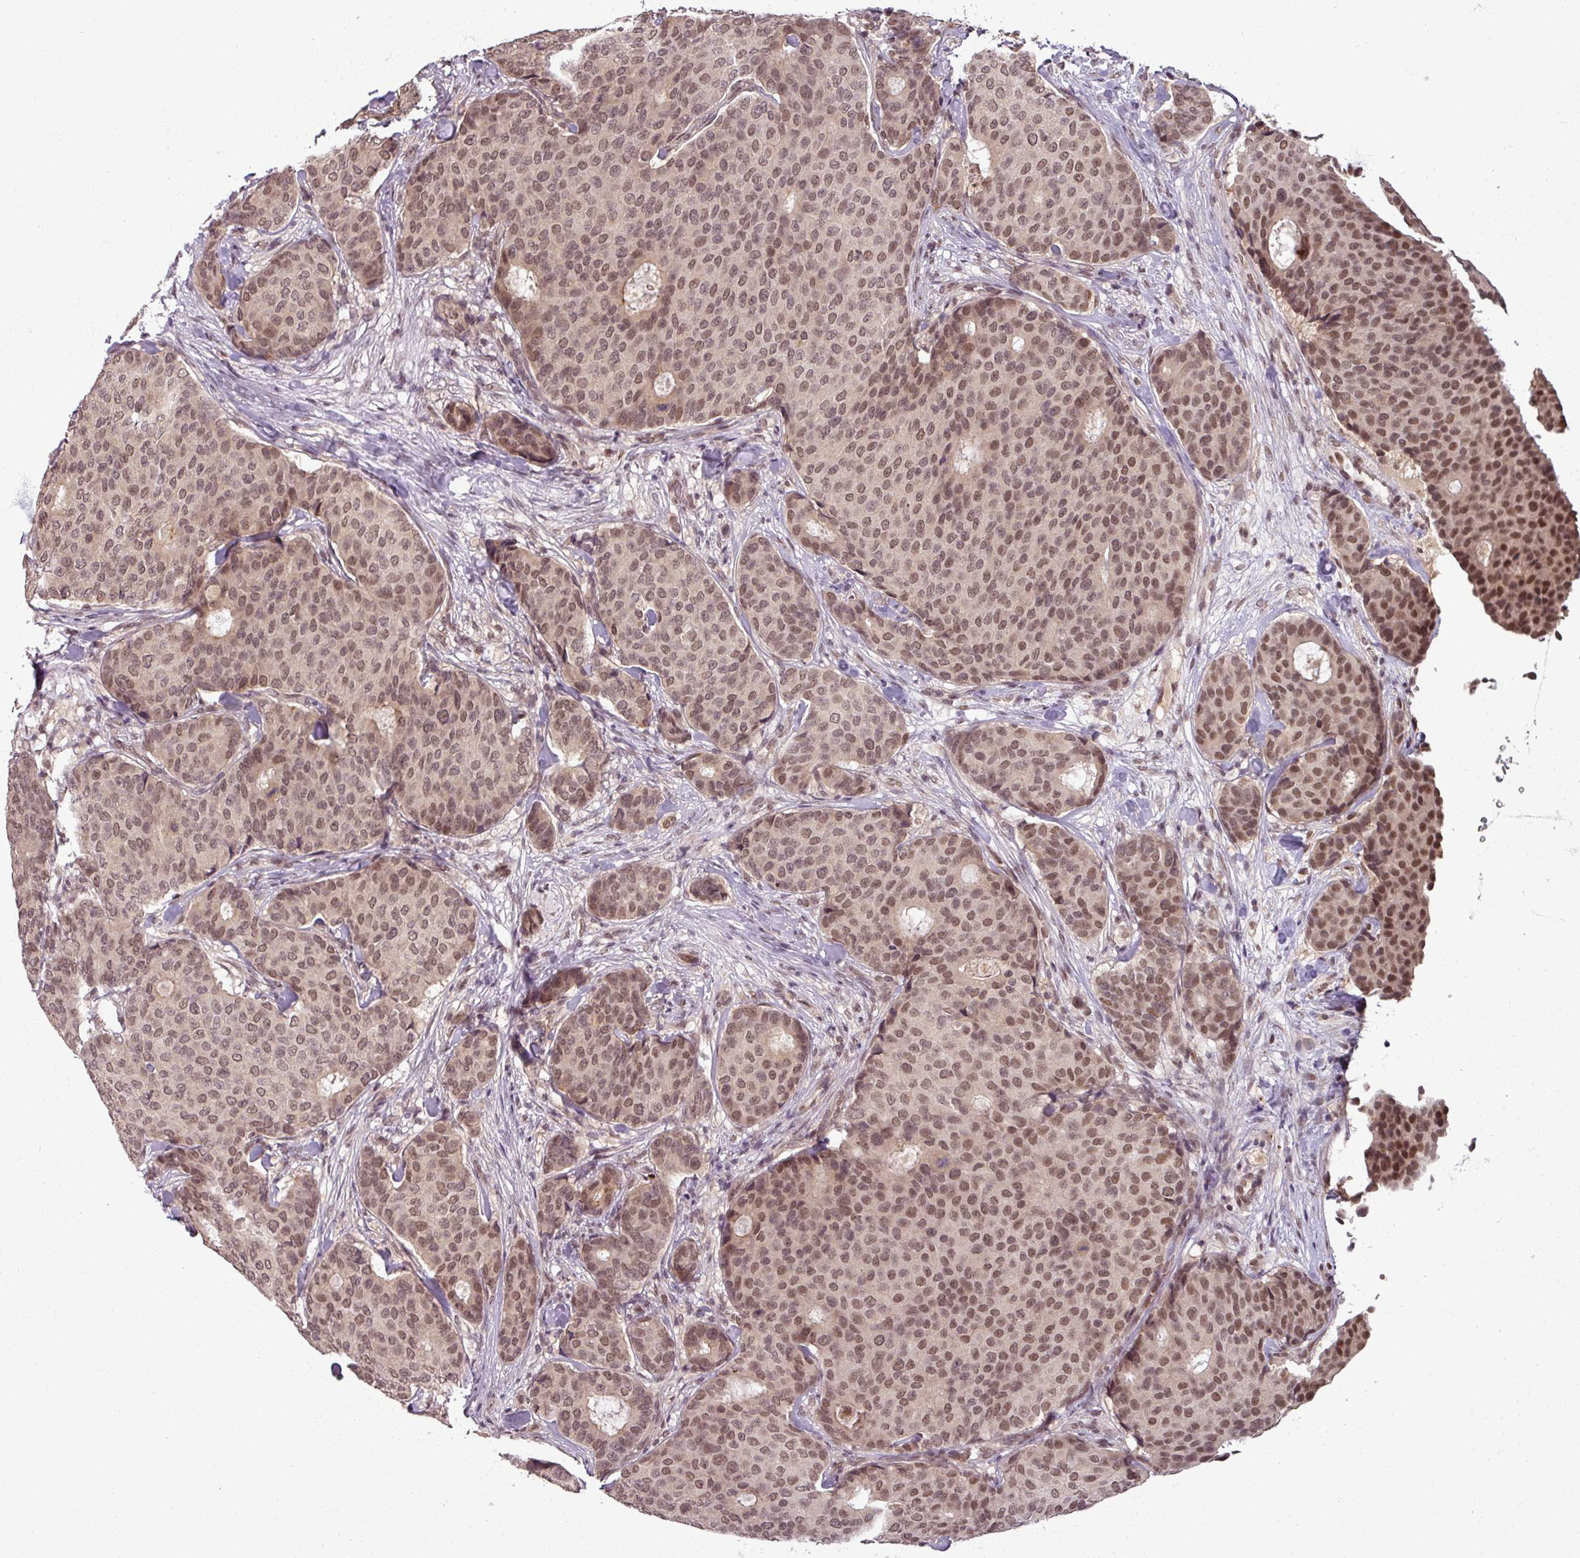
{"staining": {"intensity": "moderate", "quantity": ">75%", "location": "nuclear"}, "tissue": "breast cancer", "cell_type": "Tumor cells", "image_type": "cancer", "snomed": [{"axis": "morphology", "description": "Duct carcinoma"}, {"axis": "topography", "description": "Breast"}], "caption": "Breast cancer stained for a protein demonstrates moderate nuclear positivity in tumor cells. Nuclei are stained in blue.", "gene": "POLR2G", "patient": {"sex": "female", "age": 75}}